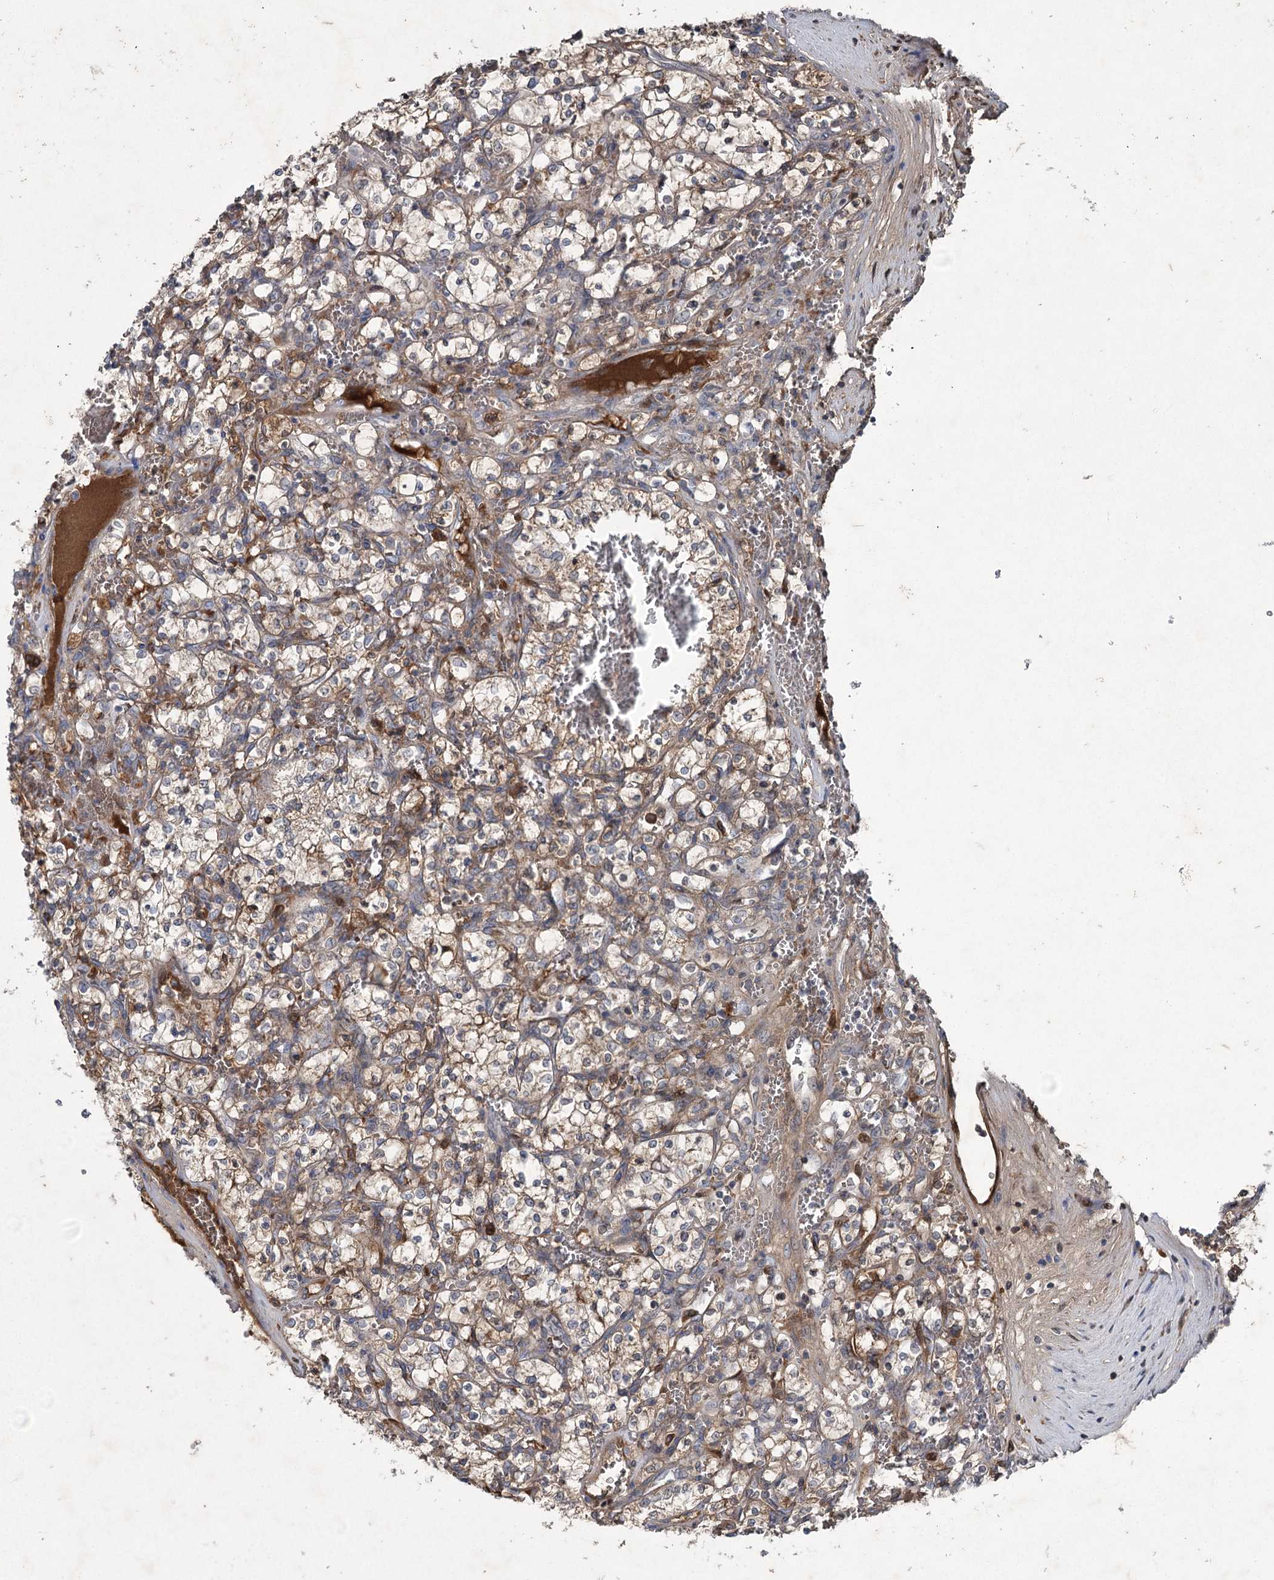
{"staining": {"intensity": "moderate", "quantity": "25%-75%", "location": "cytoplasmic/membranous"}, "tissue": "renal cancer", "cell_type": "Tumor cells", "image_type": "cancer", "snomed": [{"axis": "morphology", "description": "Adenocarcinoma, NOS"}, {"axis": "topography", "description": "Kidney"}], "caption": "This photomicrograph reveals immunohistochemistry (IHC) staining of renal adenocarcinoma, with medium moderate cytoplasmic/membranous expression in approximately 25%-75% of tumor cells.", "gene": "PGLYRP2", "patient": {"sex": "female", "age": 69}}